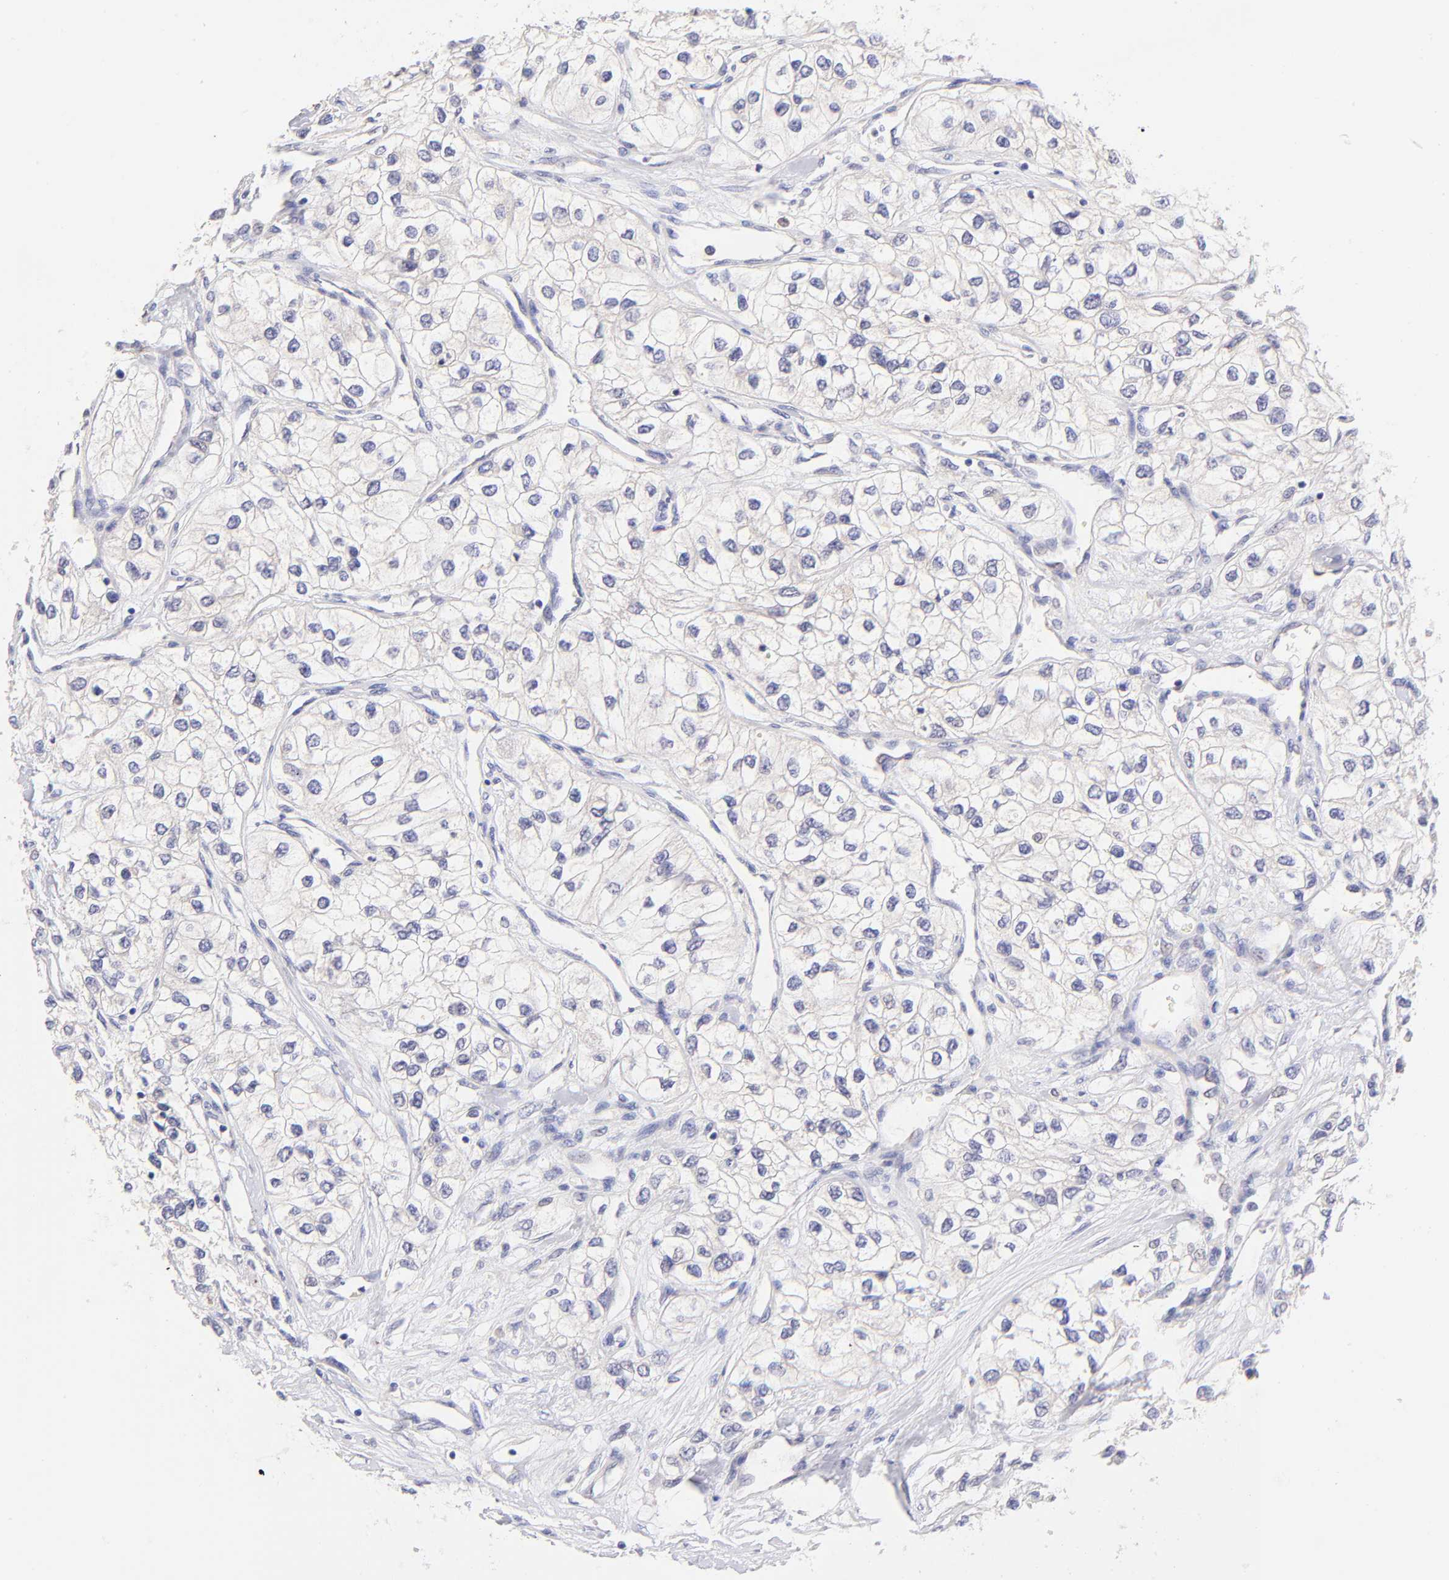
{"staining": {"intensity": "negative", "quantity": "none", "location": "none"}, "tissue": "renal cancer", "cell_type": "Tumor cells", "image_type": "cancer", "snomed": [{"axis": "morphology", "description": "Adenocarcinoma, NOS"}, {"axis": "topography", "description": "Kidney"}], "caption": "A high-resolution photomicrograph shows IHC staining of renal cancer (adenocarcinoma), which reveals no significant staining in tumor cells.", "gene": "RPL11", "patient": {"sex": "male", "age": 57}}